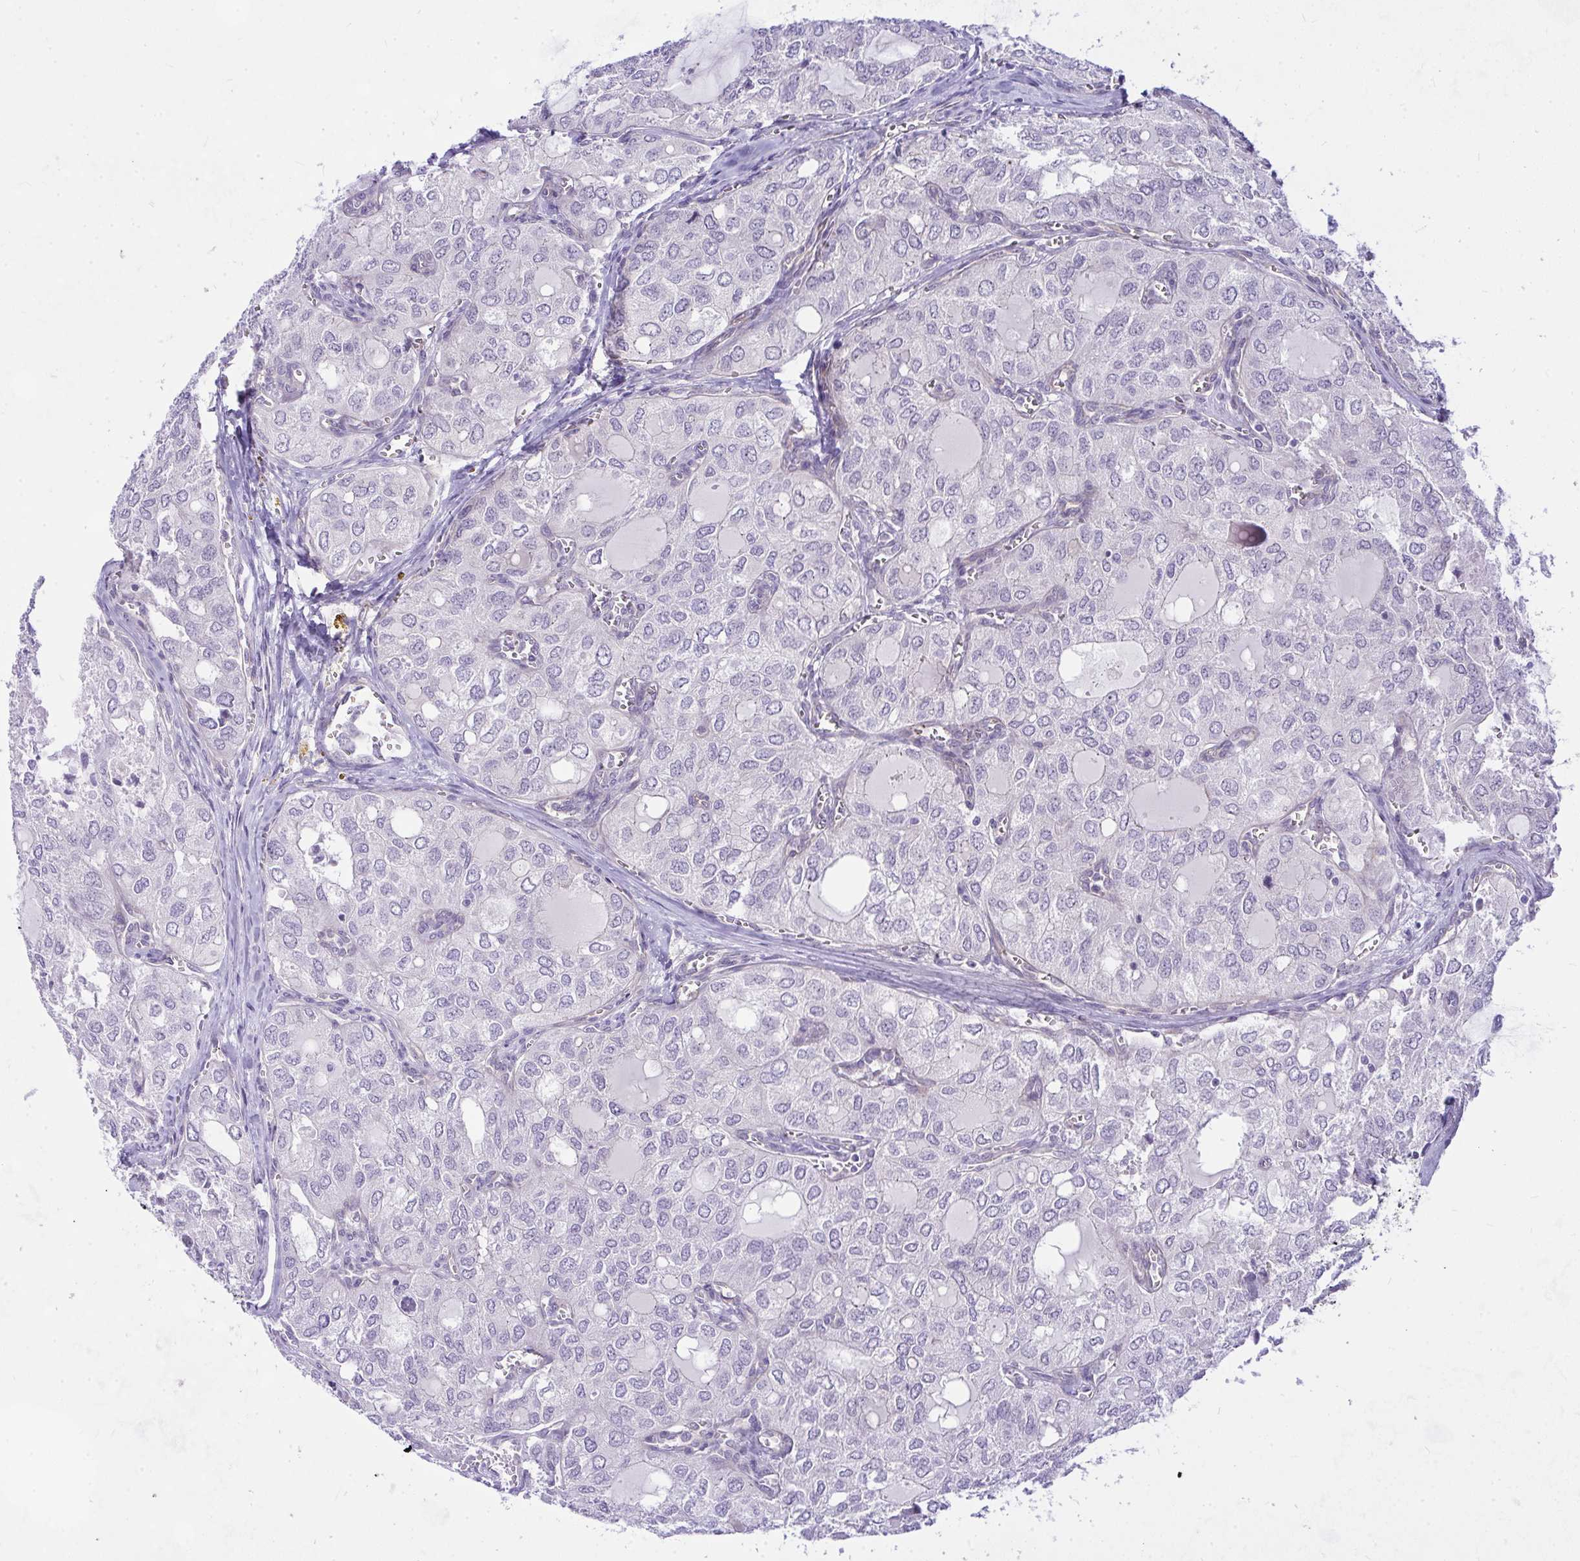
{"staining": {"intensity": "negative", "quantity": "none", "location": "none"}, "tissue": "thyroid cancer", "cell_type": "Tumor cells", "image_type": "cancer", "snomed": [{"axis": "morphology", "description": "Follicular adenoma carcinoma, NOS"}, {"axis": "topography", "description": "Thyroid gland"}], "caption": "This is an immunohistochemistry micrograph of follicular adenoma carcinoma (thyroid). There is no staining in tumor cells.", "gene": "NFXL1", "patient": {"sex": "male", "age": 75}}